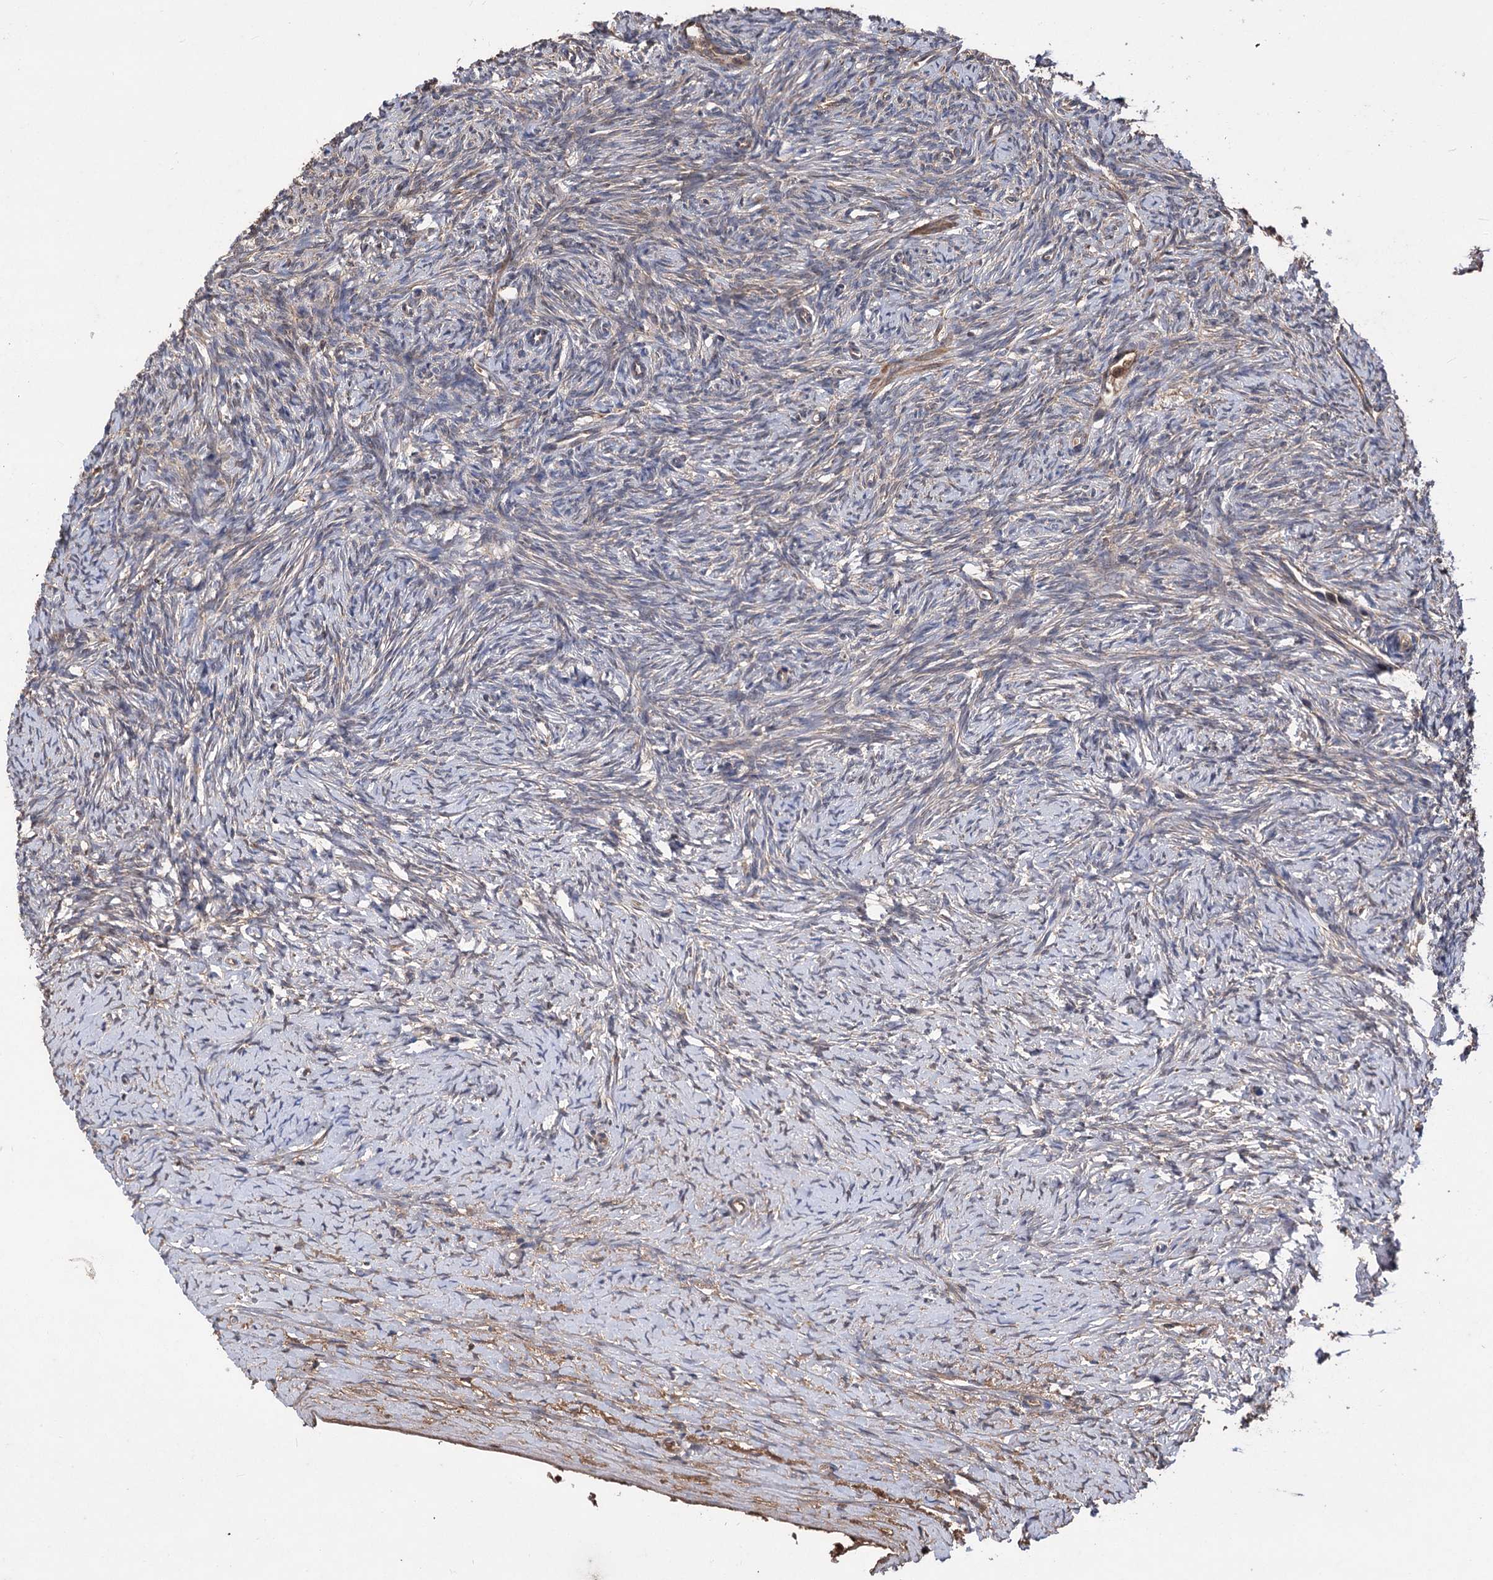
{"staining": {"intensity": "moderate", "quantity": "25%-75%", "location": "cytoplasmic/membranous"}, "tissue": "ovary", "cell_type": "Ovarian stroma cells", "image_type": "normal", "snomed": [{"axis": "morphology", "description": "Normal tissue, NOS"}, {"axis": "morphology", "description": "Developmental malformation"}, {"axis": "topography", "description": "Ovary"}], "caption": "IHC image of normal ovary: human ovary stained using immunohistochemistry demonstrates medium levels of moderate protein expression localized specifically in the cytoplasmic/membranous of ovarian stroma cells, appearing as a cytoplasmic/membranous brown color.", "gene": "RASSF3", "patient": {"sex": "female", "age": 39}}